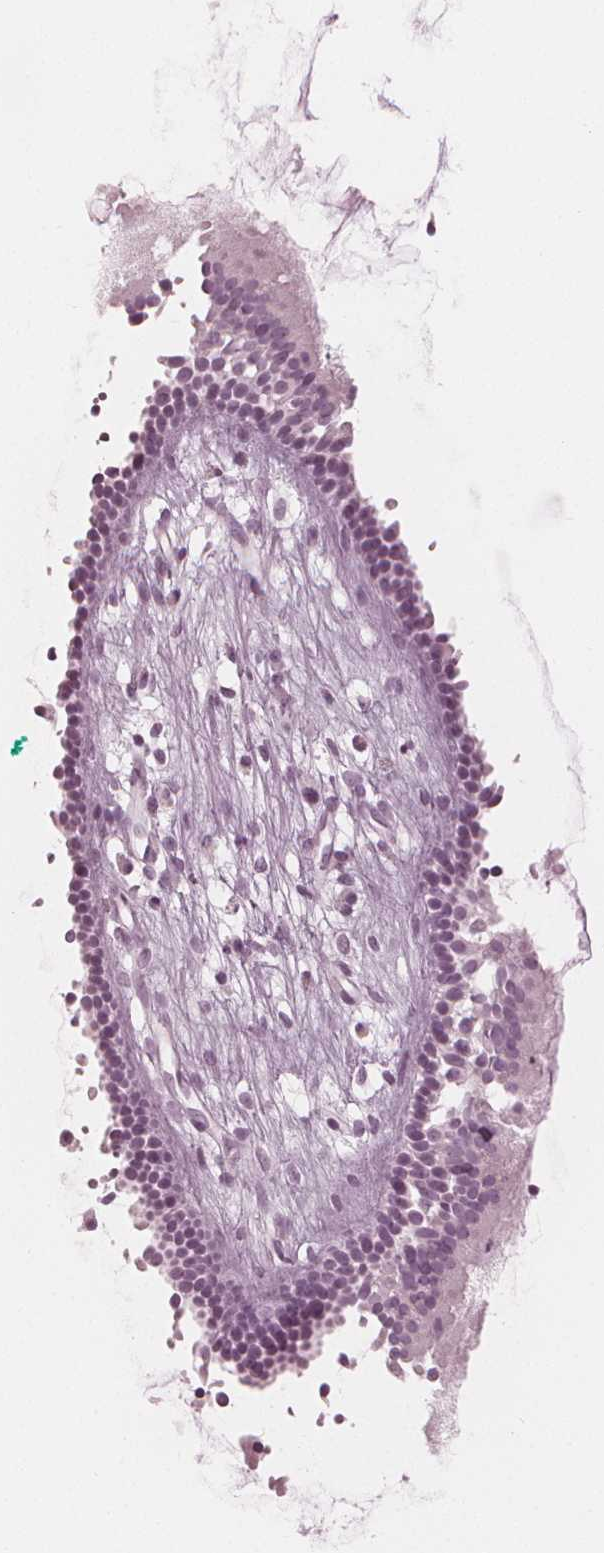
{"staining": {"intensity": "weak", "quantity": "<25%", "location": "nuclear"}, "tissue": "nasopharynx", "cell_type": "Respiratory epithelial cells", "image_type": "normal", "snomed": [{"axis": "morphology", "description": "Normal tissue, NOS"}, {"axis": "topography", "description": "Nasopharynx"}], "caption": "This image is of normal nasopharynx stained with immunohistochemistry (IHC) to label a protein in brown with the nuclei are counter-stained blue. There is no expression in respiratory epithelial cells. (DAB immunohistochemistry, high magnification).", "gene": "PAEP", "patient": {"sex": "male", "age": 77}}